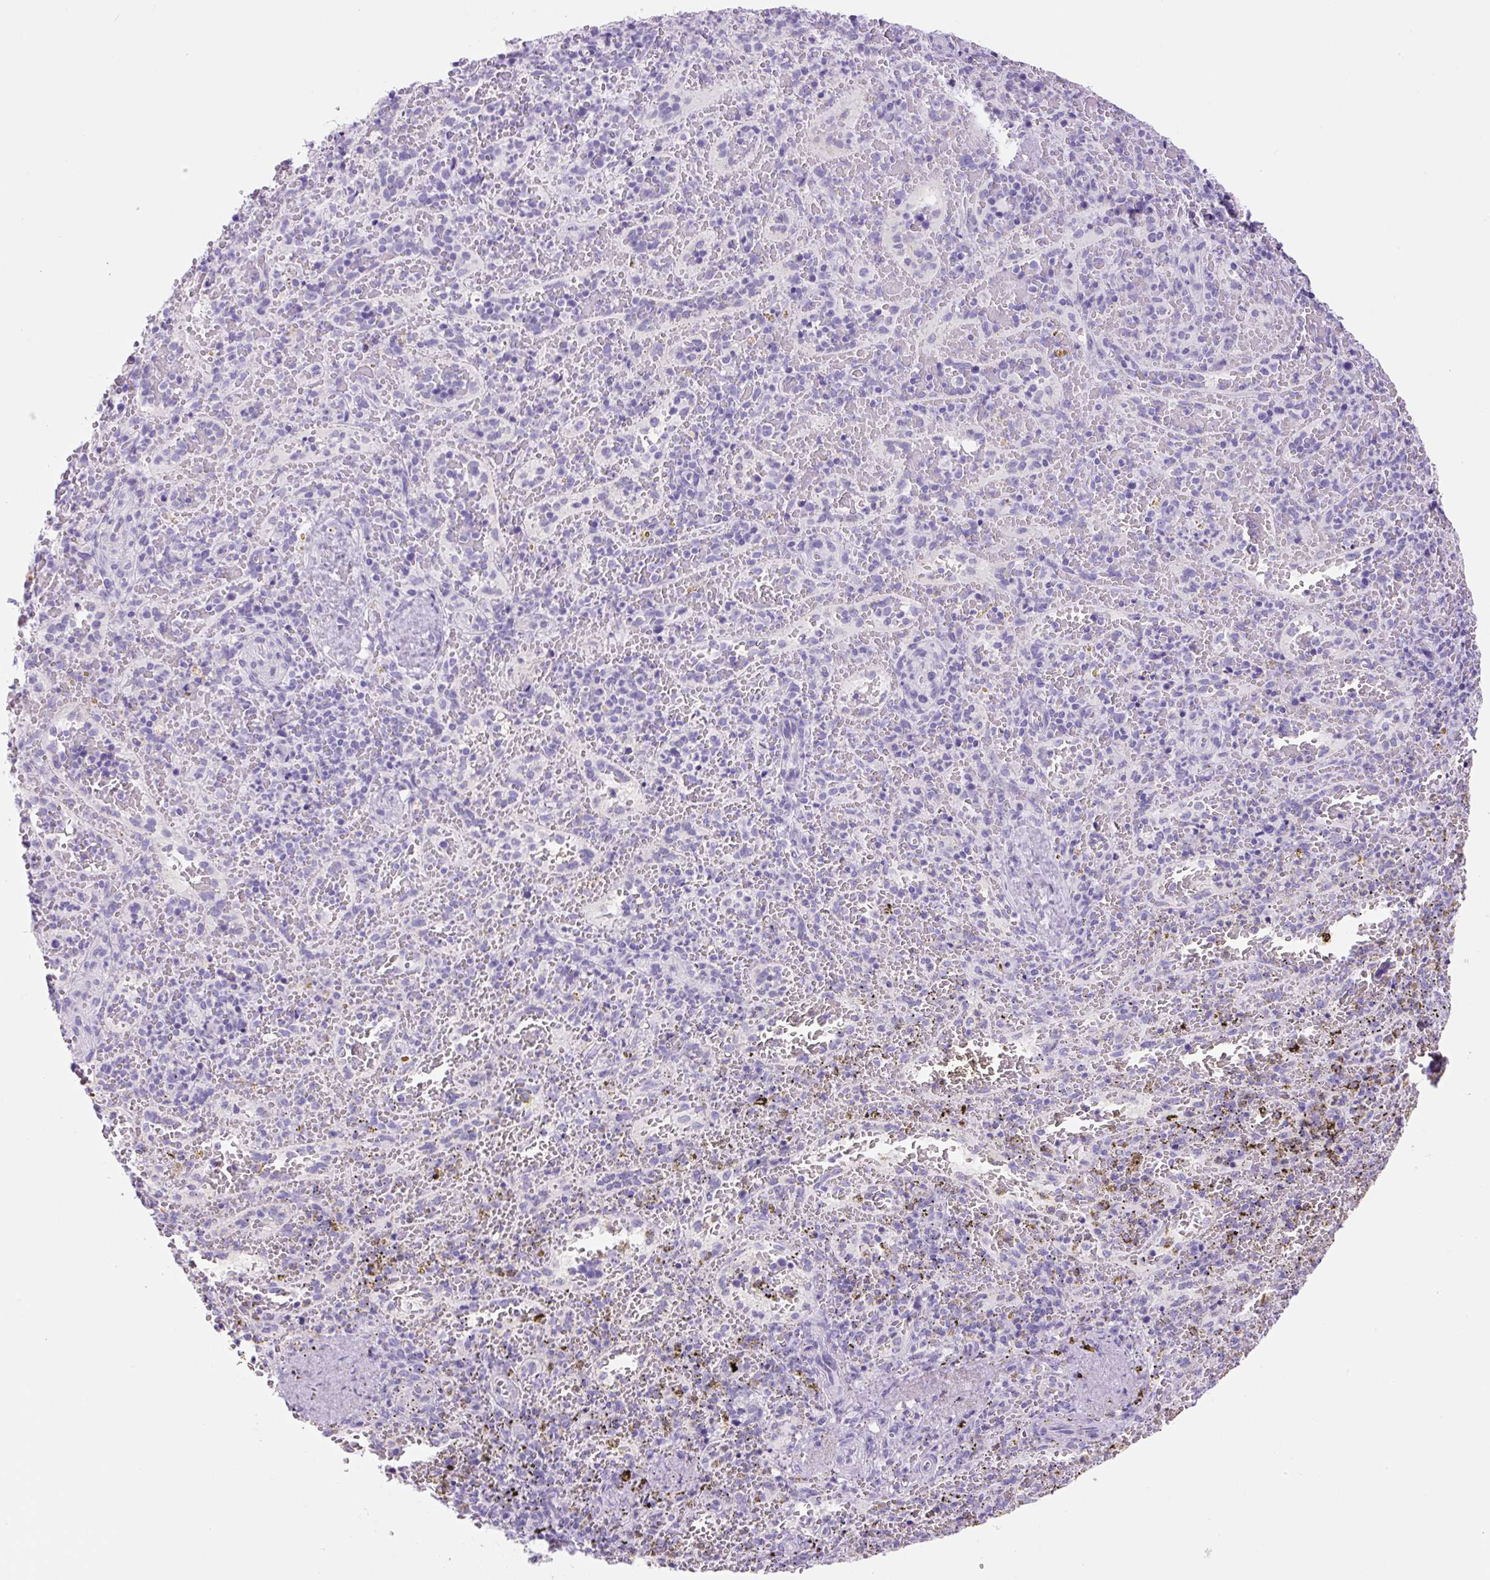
{"staining": {"intensity": "negative", "quantity": "none", "location": "none"}, "tissue": "spleen", "cell_type": "Cells in red pulp", "image_type": "normal", "snomed": [{"axis": "morphology", "description": "Normal tissue, NOS"}, {"axis": "topography", "description": "Spleen"}], "caption": "The immunohistochemistry photomicrograph has no significant positivity in cells in red pulp of spleen.", "gene": "PRRT1", "patient": {"sex": "female", "age": 50}}